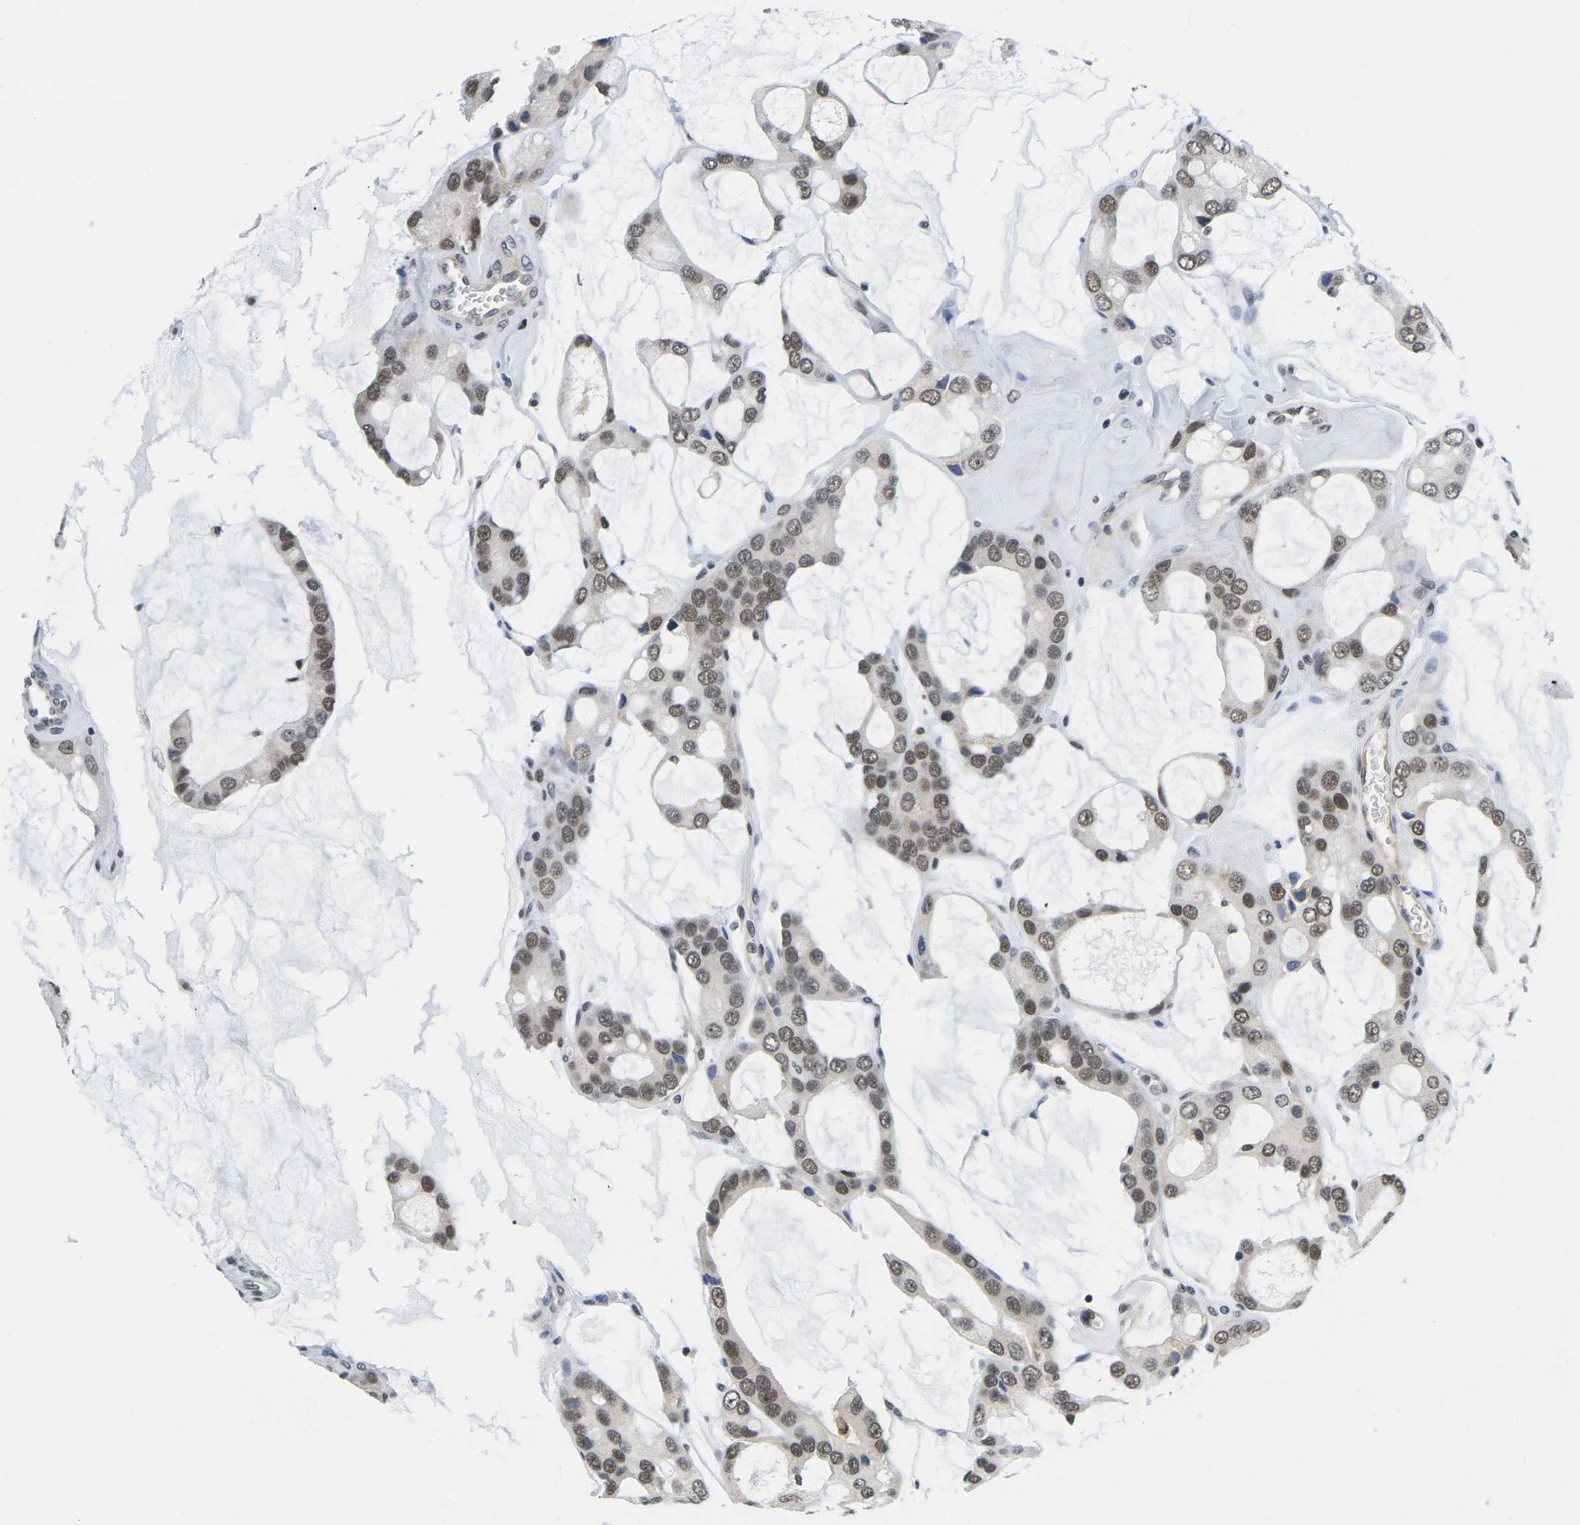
{"staining": {"intensity": "moderate", "quantity": ">75%", "location": "nuclear"}, "tissue": "prostate cancer", "cell_type": "Tumor cells", "image_type": "cancer", "snomed": [{"axis": "morphology", "description": "Adenocarcinoma, High grade"}, {"axis": "topography", "description": "Prostate"}], "caption": "Immunohistochemical staining of human prostate cancer reveals moderate nuclear protein positivity in approximately >75% of tumor cells. The protein is shown in brown color, while the nuclei are stained blue.", "gene": "RBM7", "patient": {"sex": "male", "age": 67}}